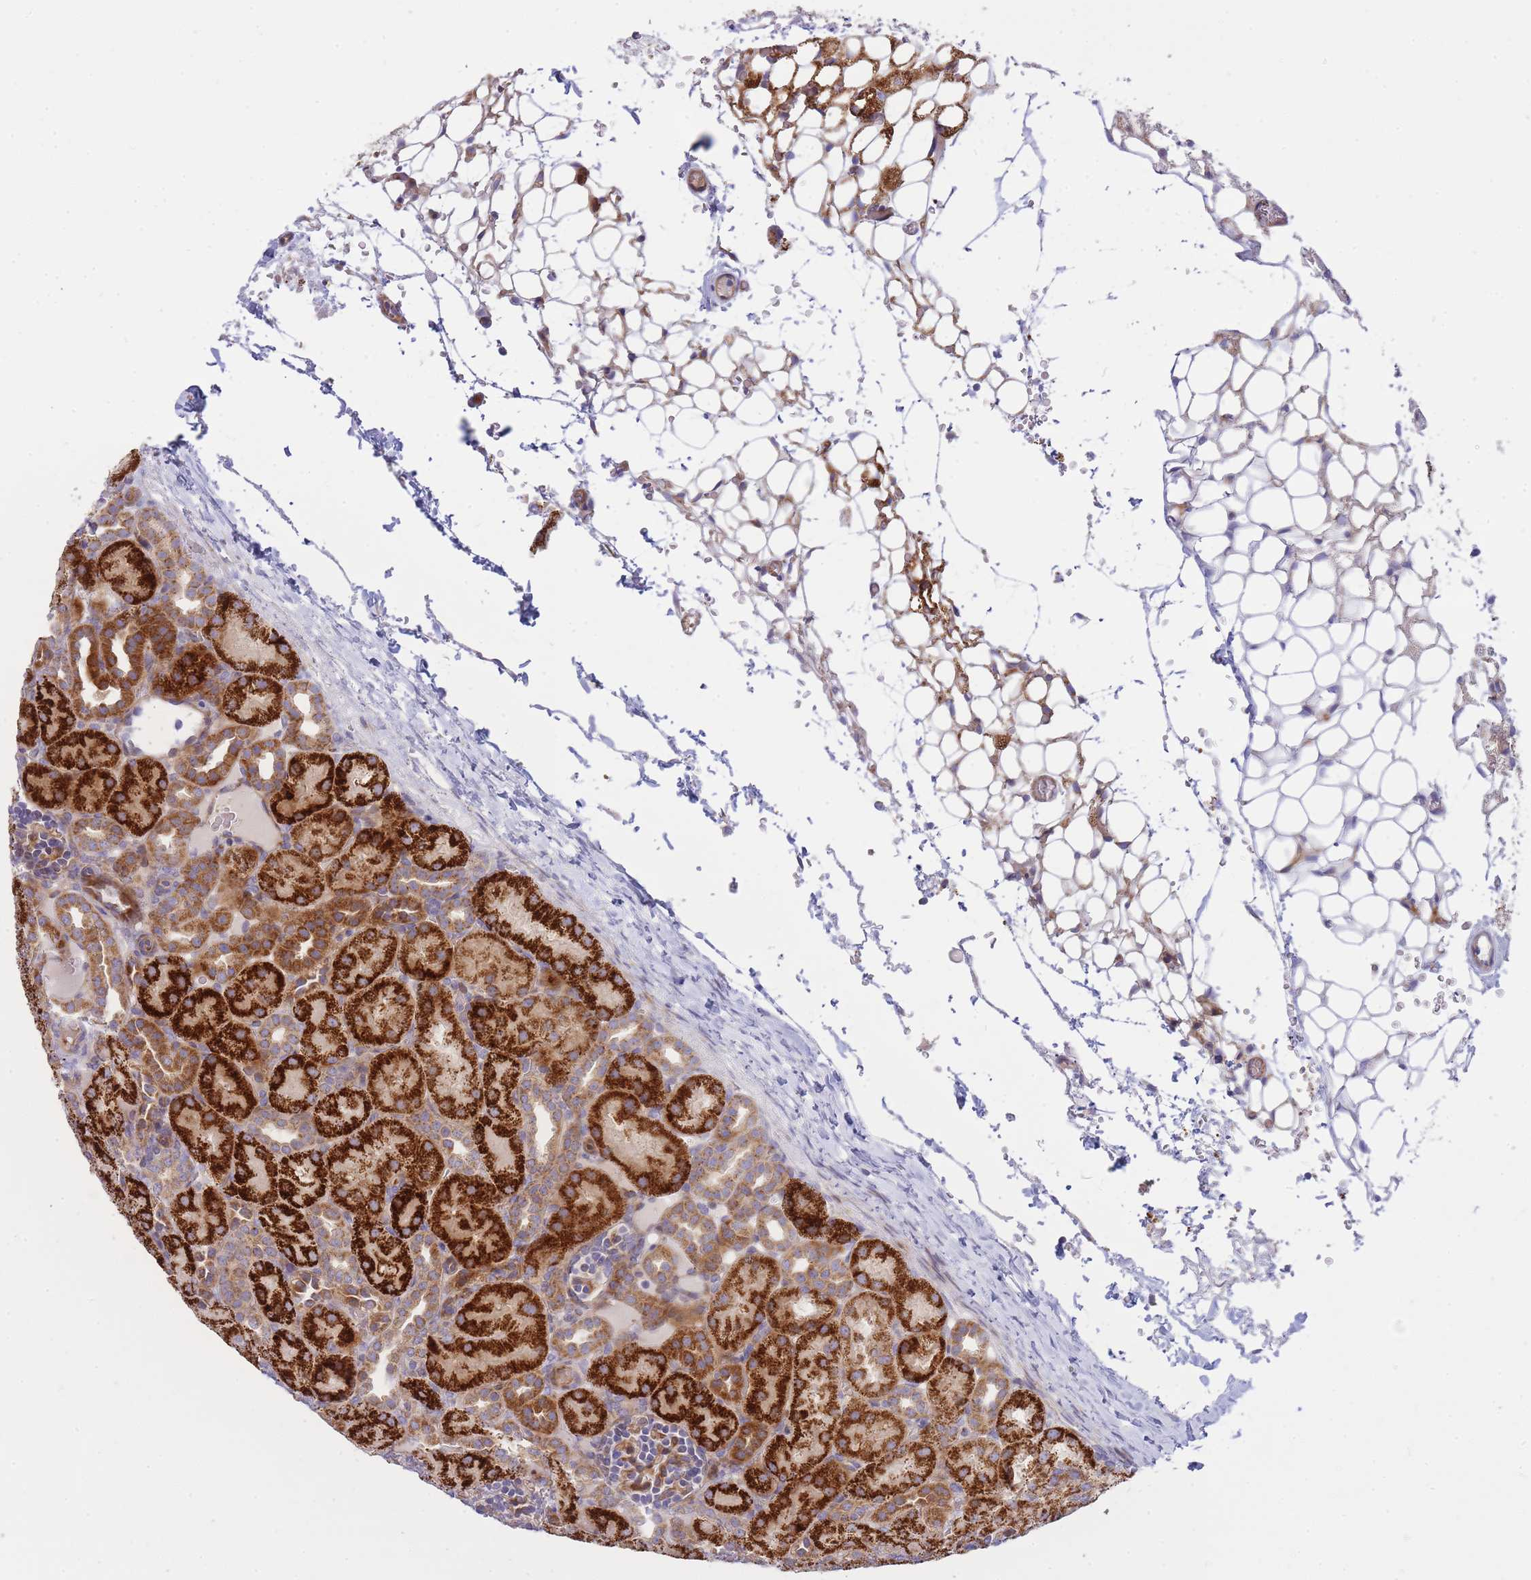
{"staining": {"intensity": "moderate", "quantity": "25%-75%", "location": "cytoplasmic/membranous"}, "tissue": "kidney", "cell_type": "Cells in glomeruli", "image_type": "normal", "snomed": [{"axis": "morphology", "description": "Normal tissue, NOS"}, {"axis": "topography", "description": "Kidney"}], "caption": "About 25%-75% of cells in glomeruli in benign kidney reveal moderate cytoplasmic/membranous protein expression as visualized by brown immunohistochemical staining.", "gene": "ATP5MC2", "patient": {"sex": "male", "age": 1}}